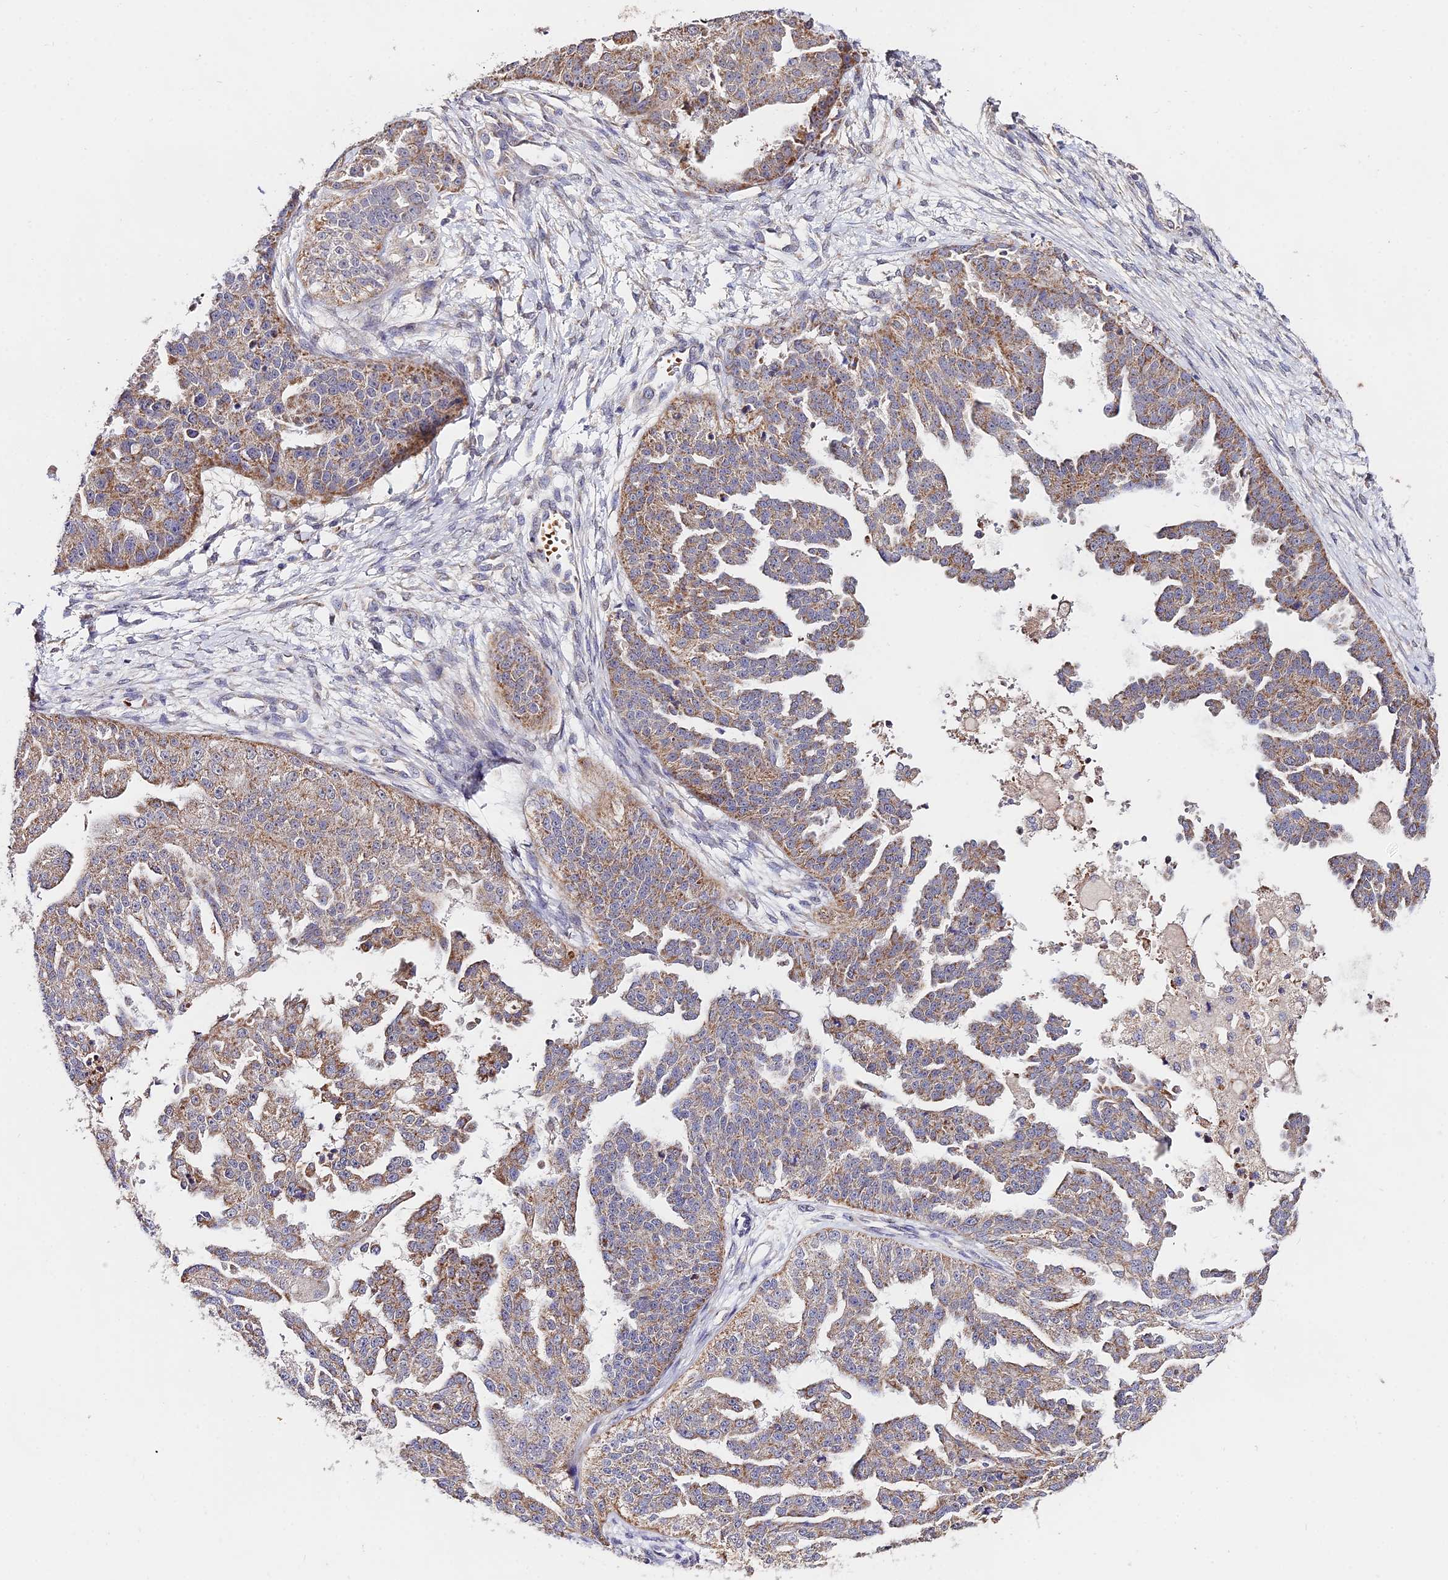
{"staining": {"intensity": "moderate", "quantity": "25%-75%", "location": "cytoplasmic/membranous"}, "tissue": "ovarian cancer", "cell_type": "Tumor cells", "image_type": "cancer", "snomed": [{"axis": "morphology", "description": "Cystadenocarcinoma, serous, NOS"}, {"axis": "topography", "description": "Ovary"}], "caption": "An image showing moderate cytoplasmic/membranous staining in approximately 25%-75% of tumor cells in serous cystadenocarcinoma (ovarian), as visualized by brown immunohistochemical staining.", "gene": "WDR5B", "patient": {"sex": "female", "age": 58}}